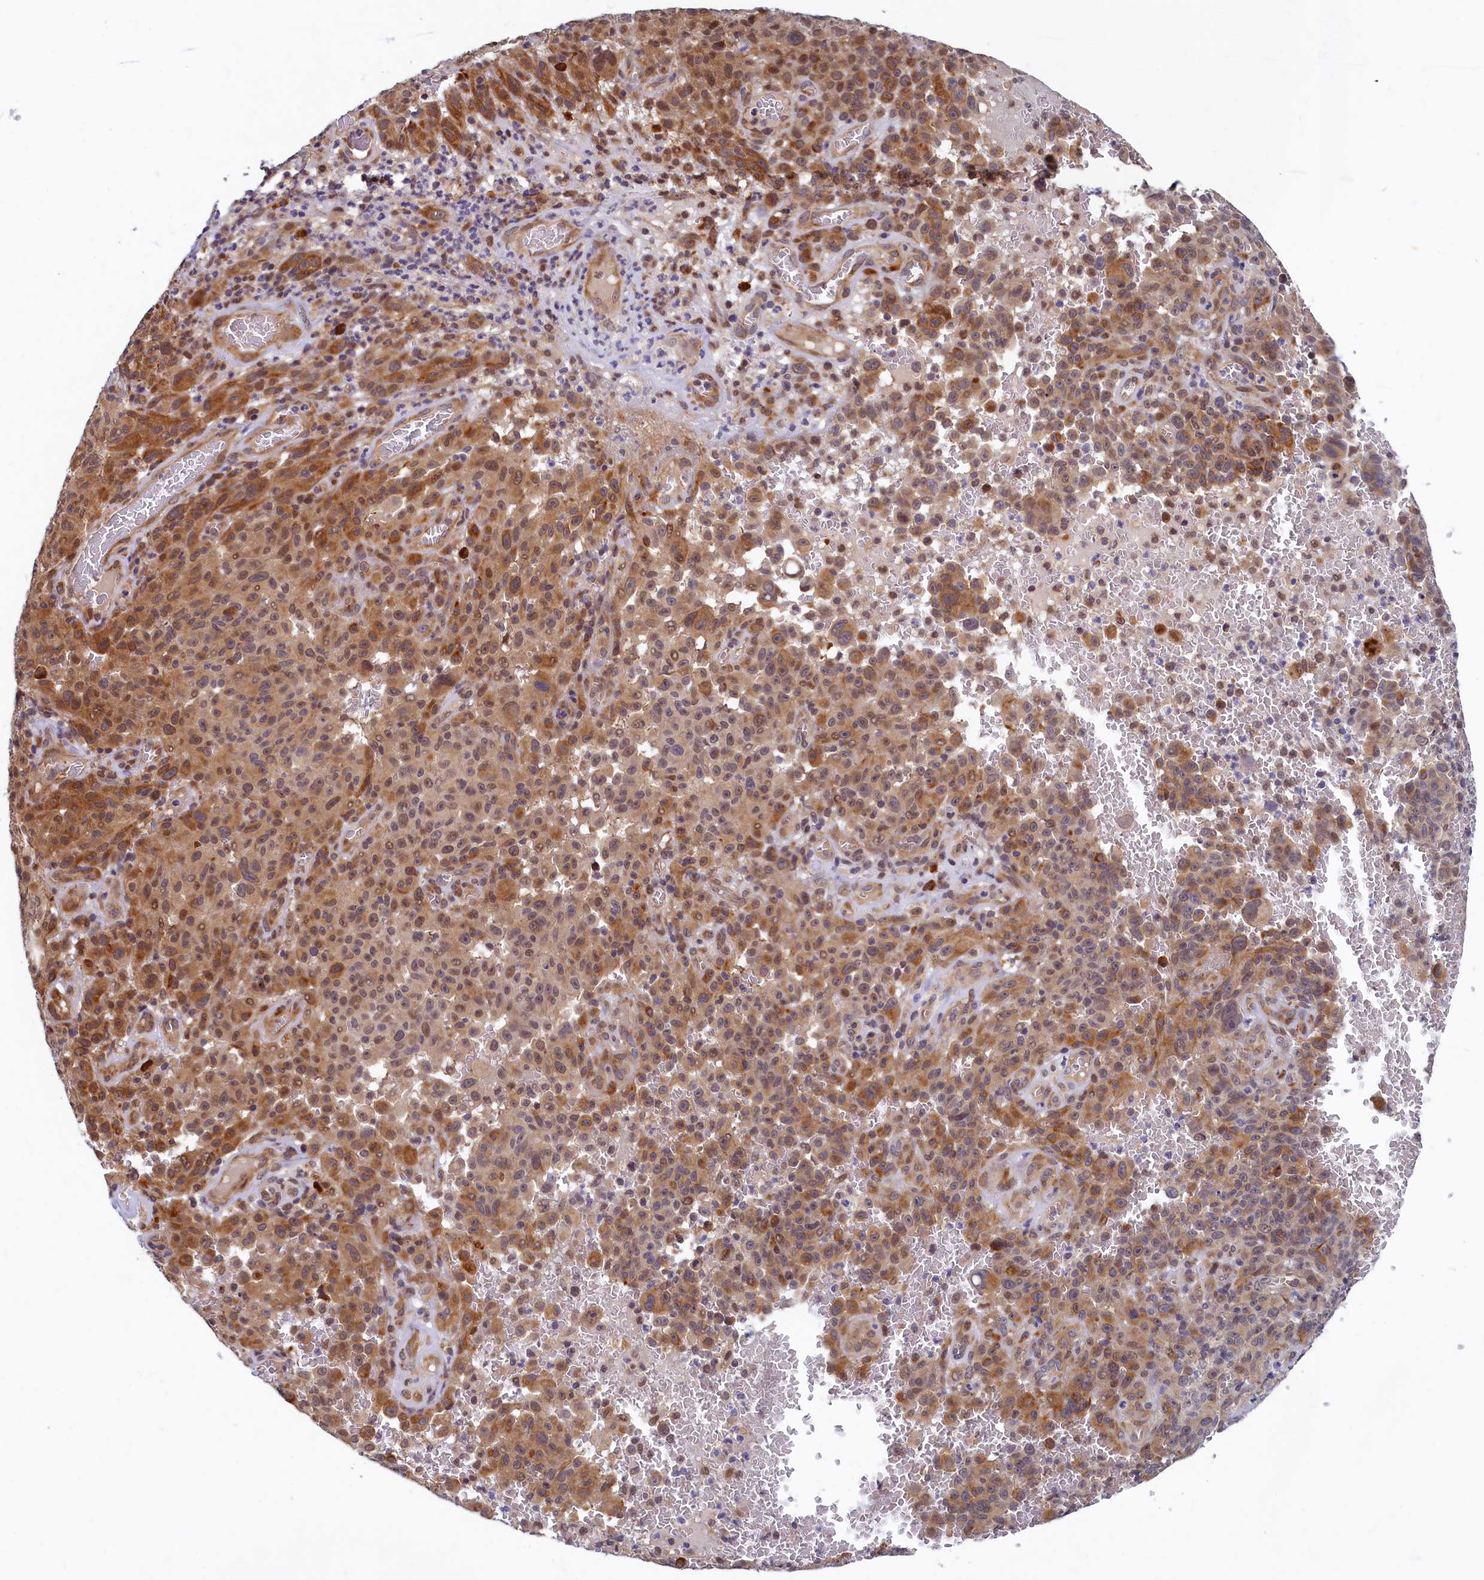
{"staining": {"intensity": "moderate", "quantity": ">75%", "location": "cytoplasmic/membranous,nuclear"}, "tissue": "melanoma", "cell_type": "Tumor cells", "image_type": "cancer", "snomed": [{"axis": "morphology", "description": "Malignant melanoma, NOS"}, {"axis": "topography", "description": "Skin"}], "caption": "Immunohistochemical staining of human melanoma exhibits moderate cytoplasmic/membranous and nuclear protein expression in approximately >75% of tumor cells. Immunohistochemistry (ihc) stains the protein of interest in brown and the nuclei are stained blue.", "gene": "SLC16A14", "patient": {"sex": "female", "age": 82}}